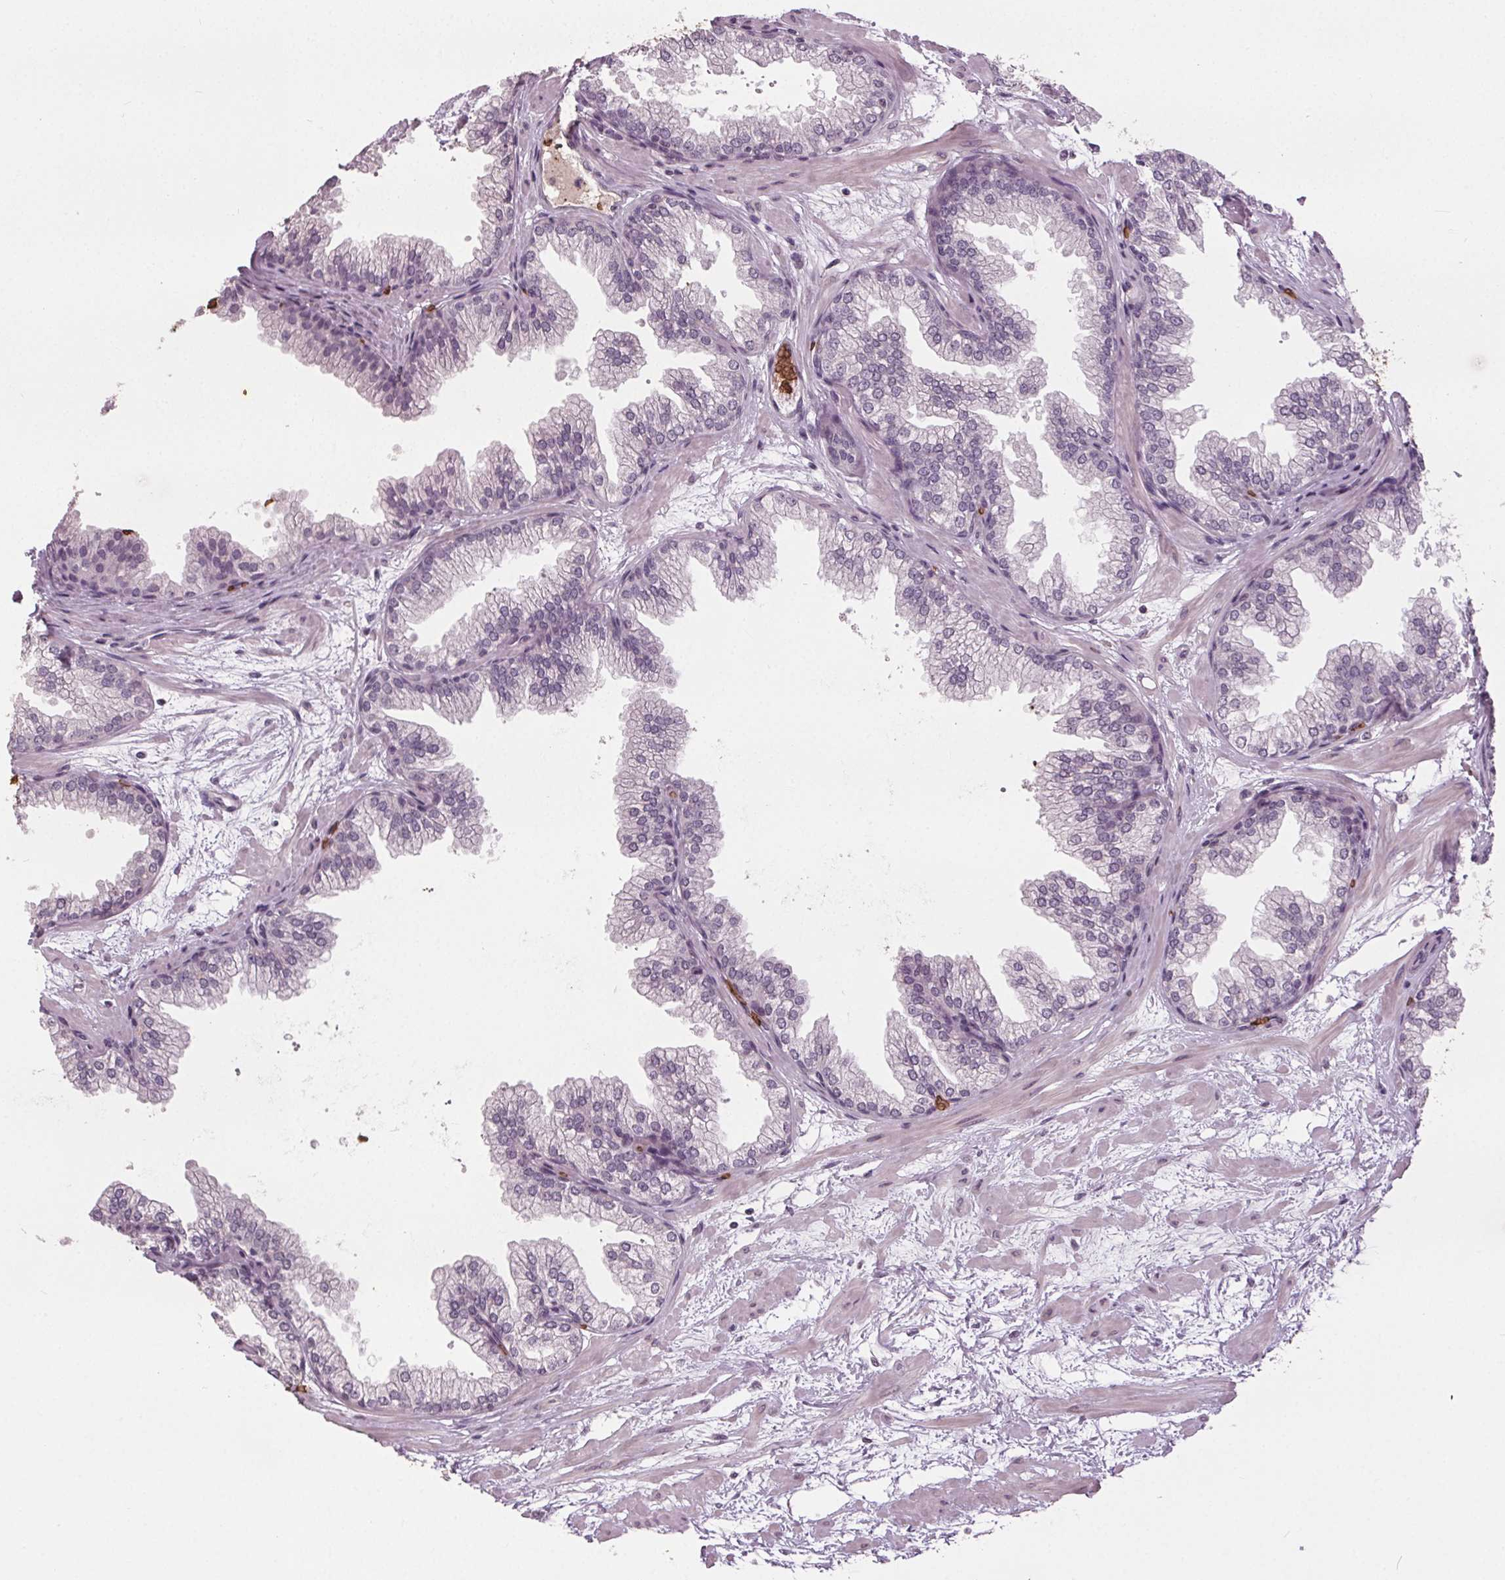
{"staining": {"intensity": "negative", "quantity": "none", "location": "none"}, "tissue": "prostate", "cell_type": "Glandular cells", "image_type": "normal", "snomed": [{"axis": "morphology", "description": "Normal tissue, NOS"}, {"axis": "topography", "description": "Prostate"}], "caption": "Glandular cells are negative for brown protein staining in normal prostate. (DAB immunohistochemistry (IHC), high magnification).", "gene": "SLC4A1", "patient": {"sex": "male", "age": 37}}